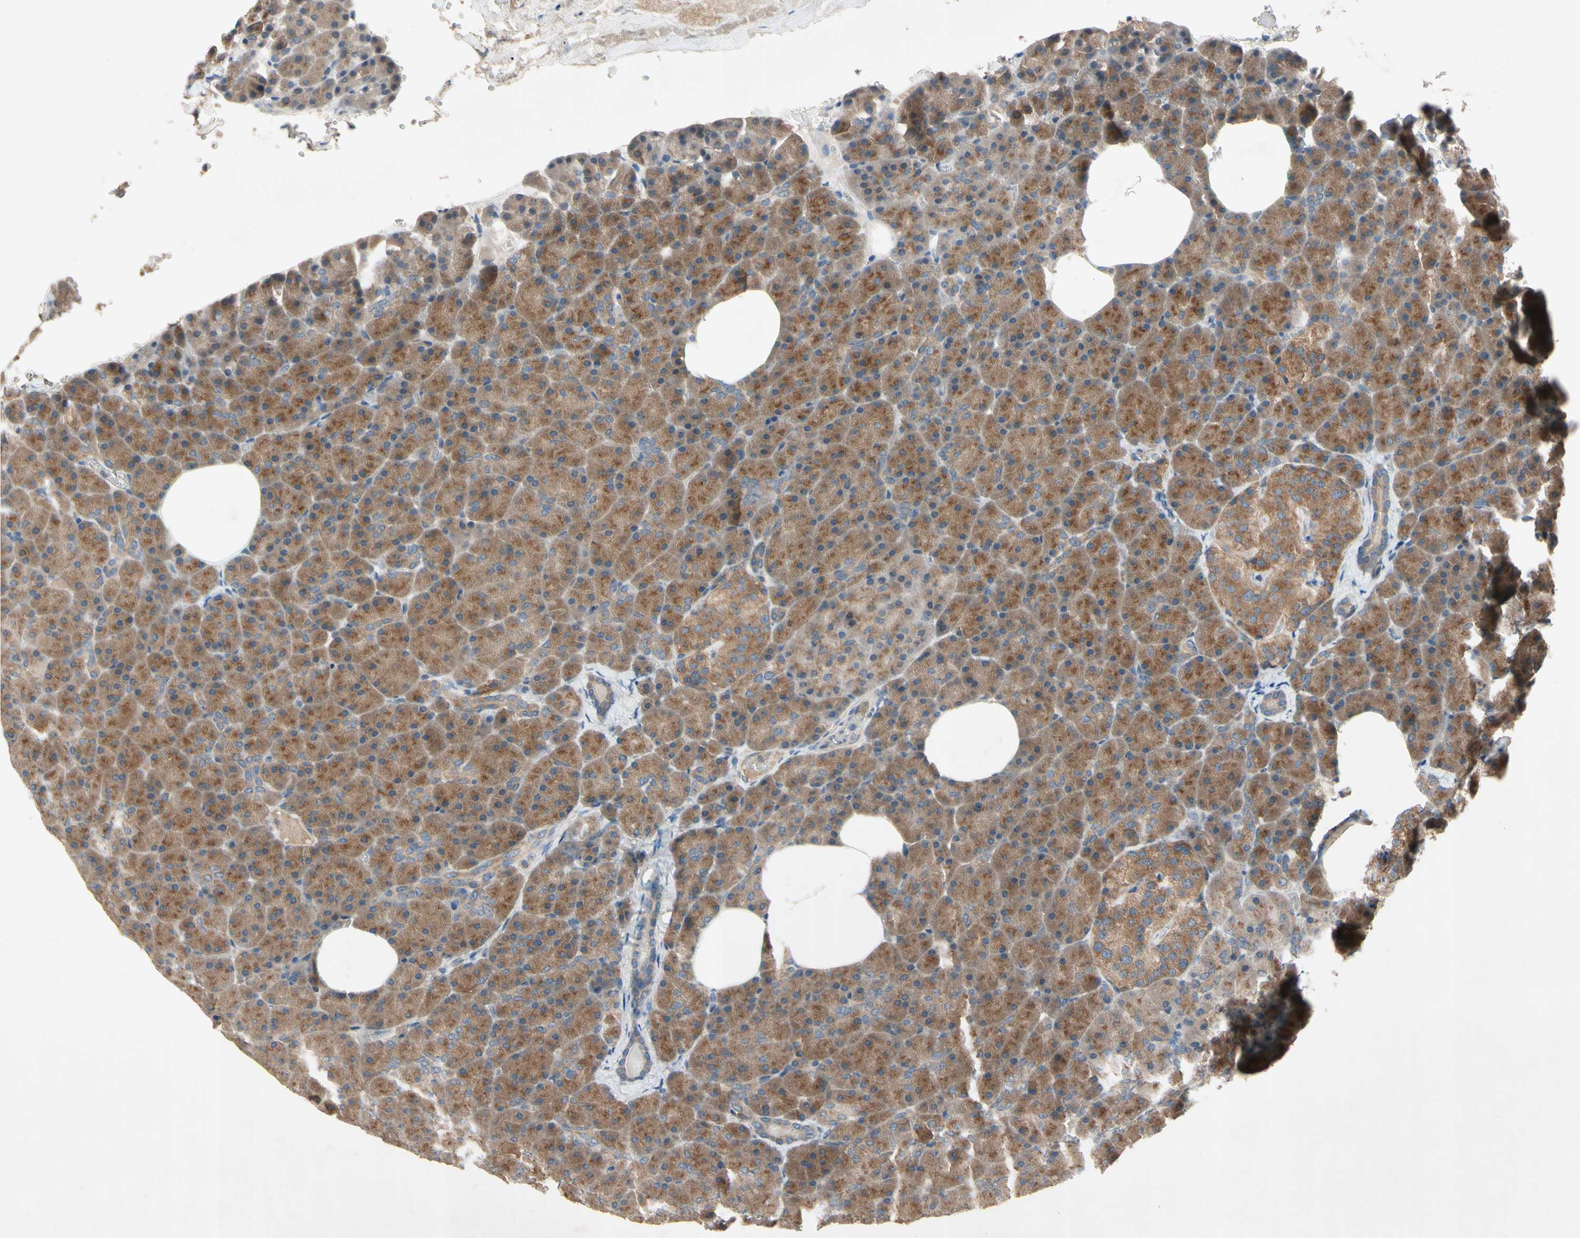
{"staining": {"intensity": "moderate", "quantity": "25%-75%", "location": "cytoplasmic/membranous"}, "tissue": "pancreas", "cell_type": "Exocrine glandular cells", "image_type": "normal", "snomed": [{"axis": "morphology", "description": "Normal tissue, NOS"}, {"axis": "topography", "description": "Pancreas"}], "caption": "A high-resolution histopathology image shows immunohistochemistry staining of unremarkable pancreas, which exhibits moderate cytoplasmic/membranous expression in about 25%-75% of exocrine glandular cells. The staining was performed using DAB (3,3'-diaminobenzidine), with brown indicating positive protein expression. Nuclei are stained blue with hematoxylin.", "gene": "NSF", "patient": {"sex": "female", "age": 35}}